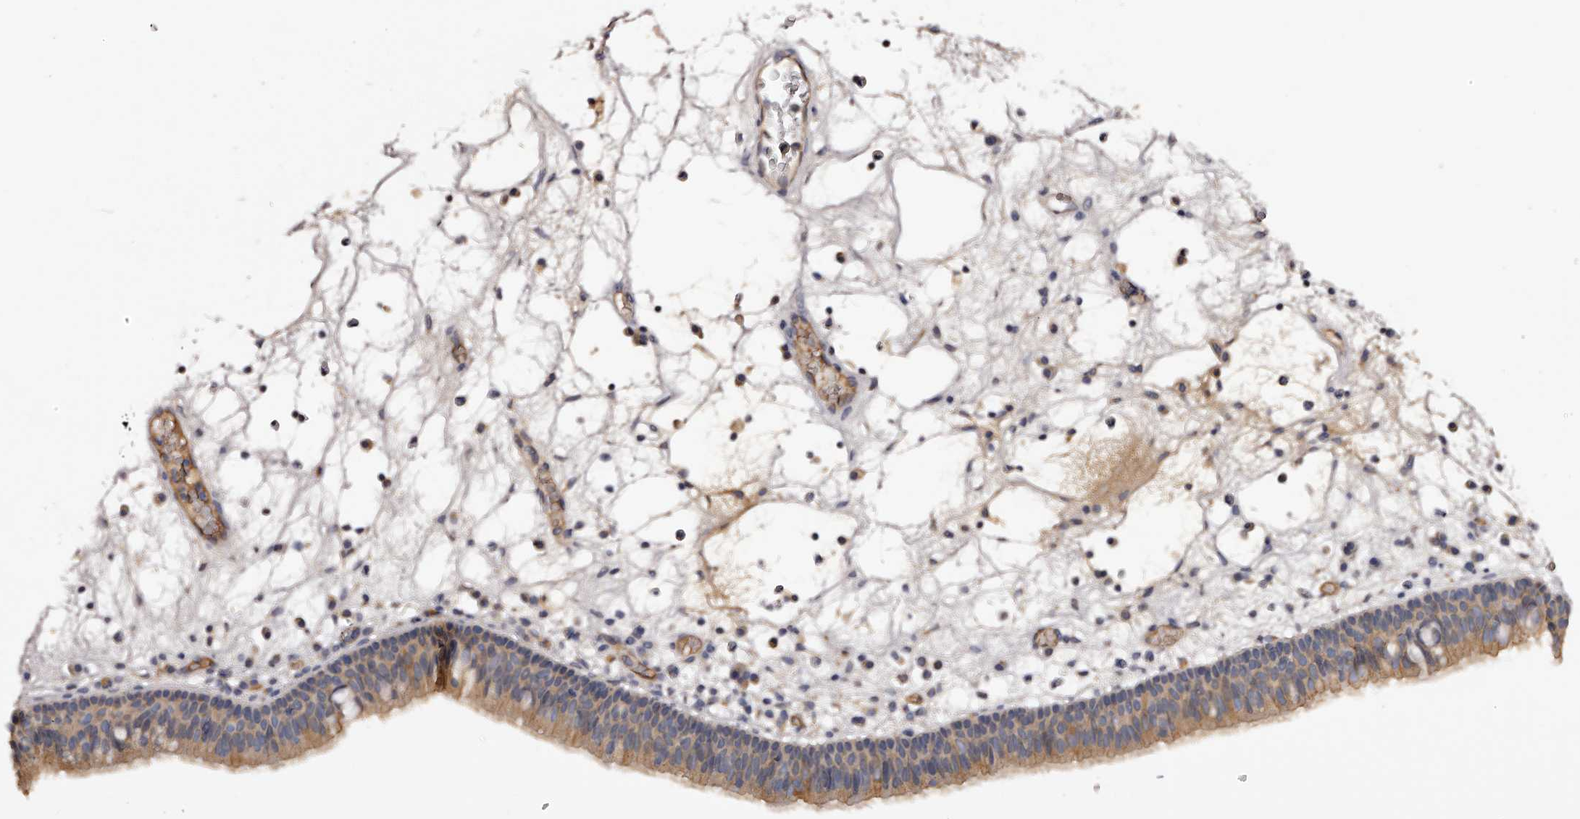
{"staining": {"intensity": "moderate", "quantity": "25%-75%", "location": "cytoplasmic/membranous"}, "tissue": "nasopharynx", "cell_type": "Respiratory epithelial cells", "image_type": "normal", "snomed": [{"axis": "morphology", "description": "Normal tissue, NOS"}, {"axis": "morphology", "description": "Inflammation, NOS"}, {"axis": "morphology", "description": "Malignant melanoma, Metastatic site"}, {"axis": "topography", "description": "Nasopharynx"}], "caption": "A medium amount of moderate cytoplasmic/membranous staining is appreciated in approximately 25%-75% of respiratory epithelial cells in normal nasopharynx. The protein is stained brown, and the nuclei are stained in blue (DAB IHC with brightfield microscopy, high magnification).", "gene": "LTV1", "patient": {"sex": "male", "age": 70}}